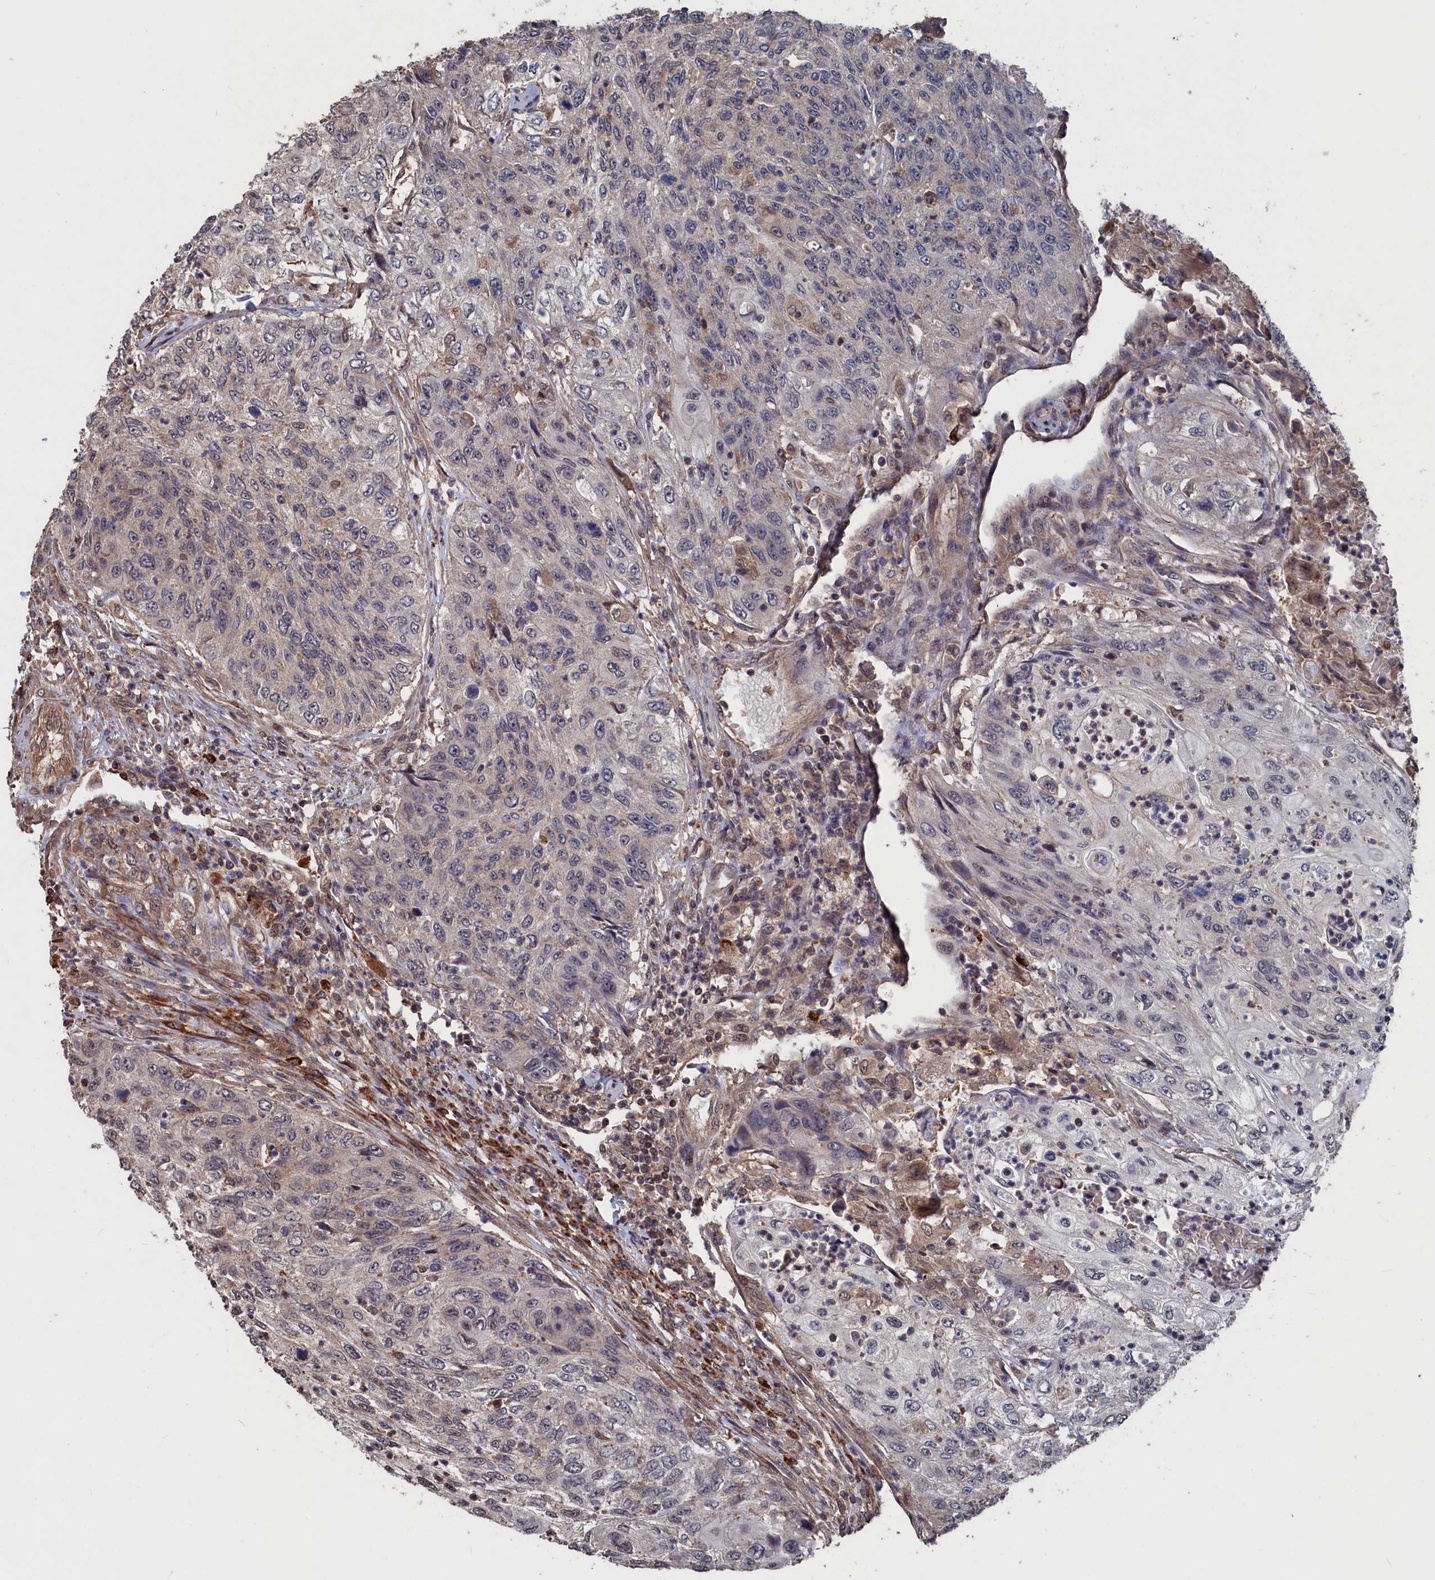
{"staining": {"intensity": "weak", "quantity": "<25%", "location": "nuclear"}, "tissue": "urothelial cancer", "cell_type": "Tumor cells", "image_type": "cancer", "snomed": [{"axis": "morphology", "description": "Urothelial carcinoma, High grade"}, {"axis": "topography", "description": "Urinary bladder"}], "caption": "Immunohistochemistry (IHC) photomicrograph of human high-grade urothelial carcinoma stained for a protein (brown), which shows no positivity in tumor cells.", "gene": "PDE12", "patient": {"sex": "female", "age": 60}}